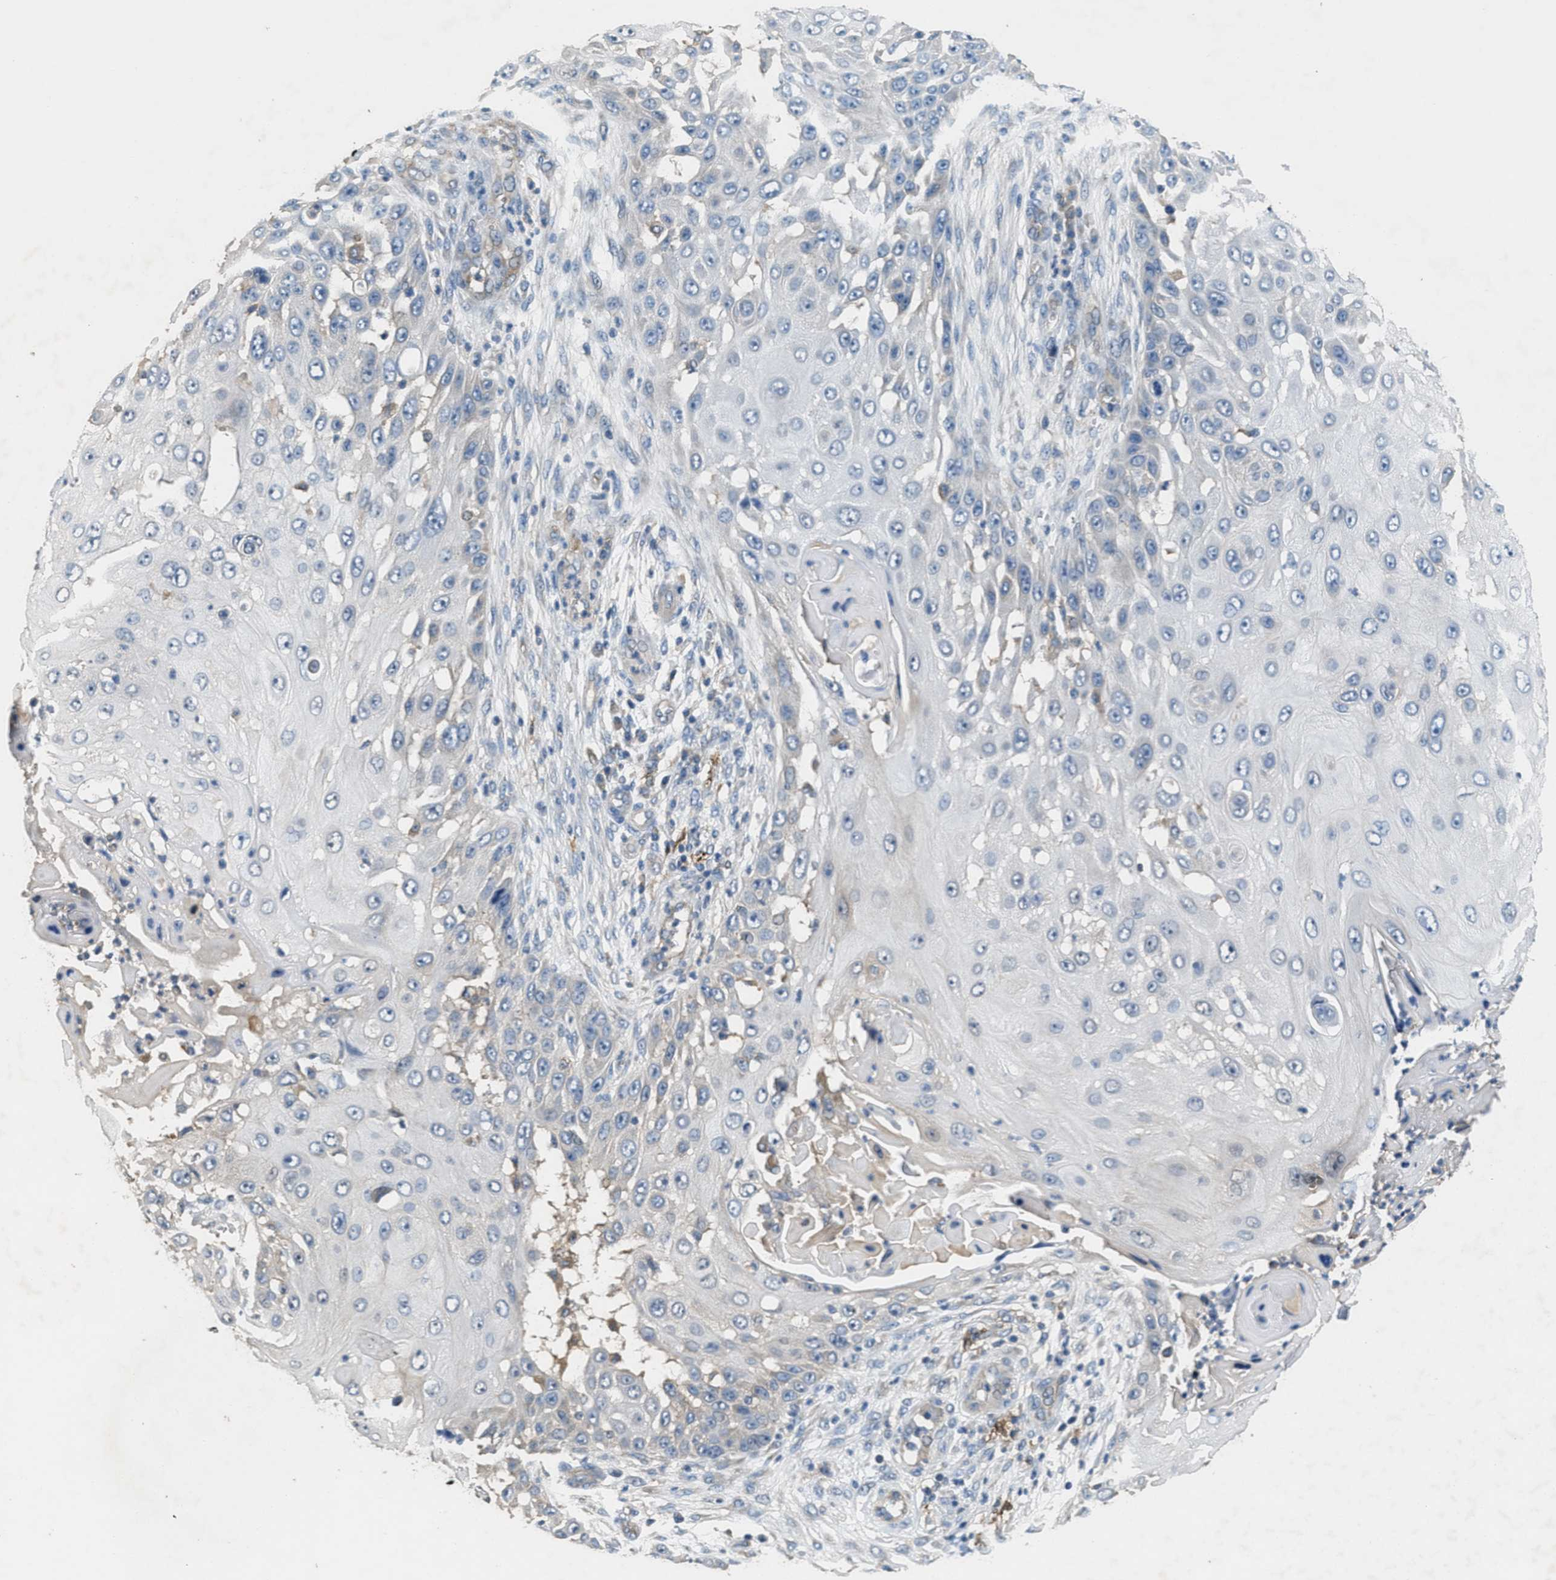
{"staining": {"intensity": "negative", "quantity": "none", "location": "none"}, "tissue": "skin cancer", "cell_type": "Tumor cells", "image_type": "cancer", "snomed": [{"axis": "morphology", "description": "Squamous cell carcinoma, NOS"}, {"axis": "topography", "description": "Skin"}], "caption": "The immunohistochemistry (IHC) photomicrograph has no significant positivity in tumor cells of skin cancer tissue. (DAB (3,3'-diaminobenzidine) immunohistochemistry, high magnification).", "gene": "DGKE", "patient": {"sex": "female", "age": 44}}